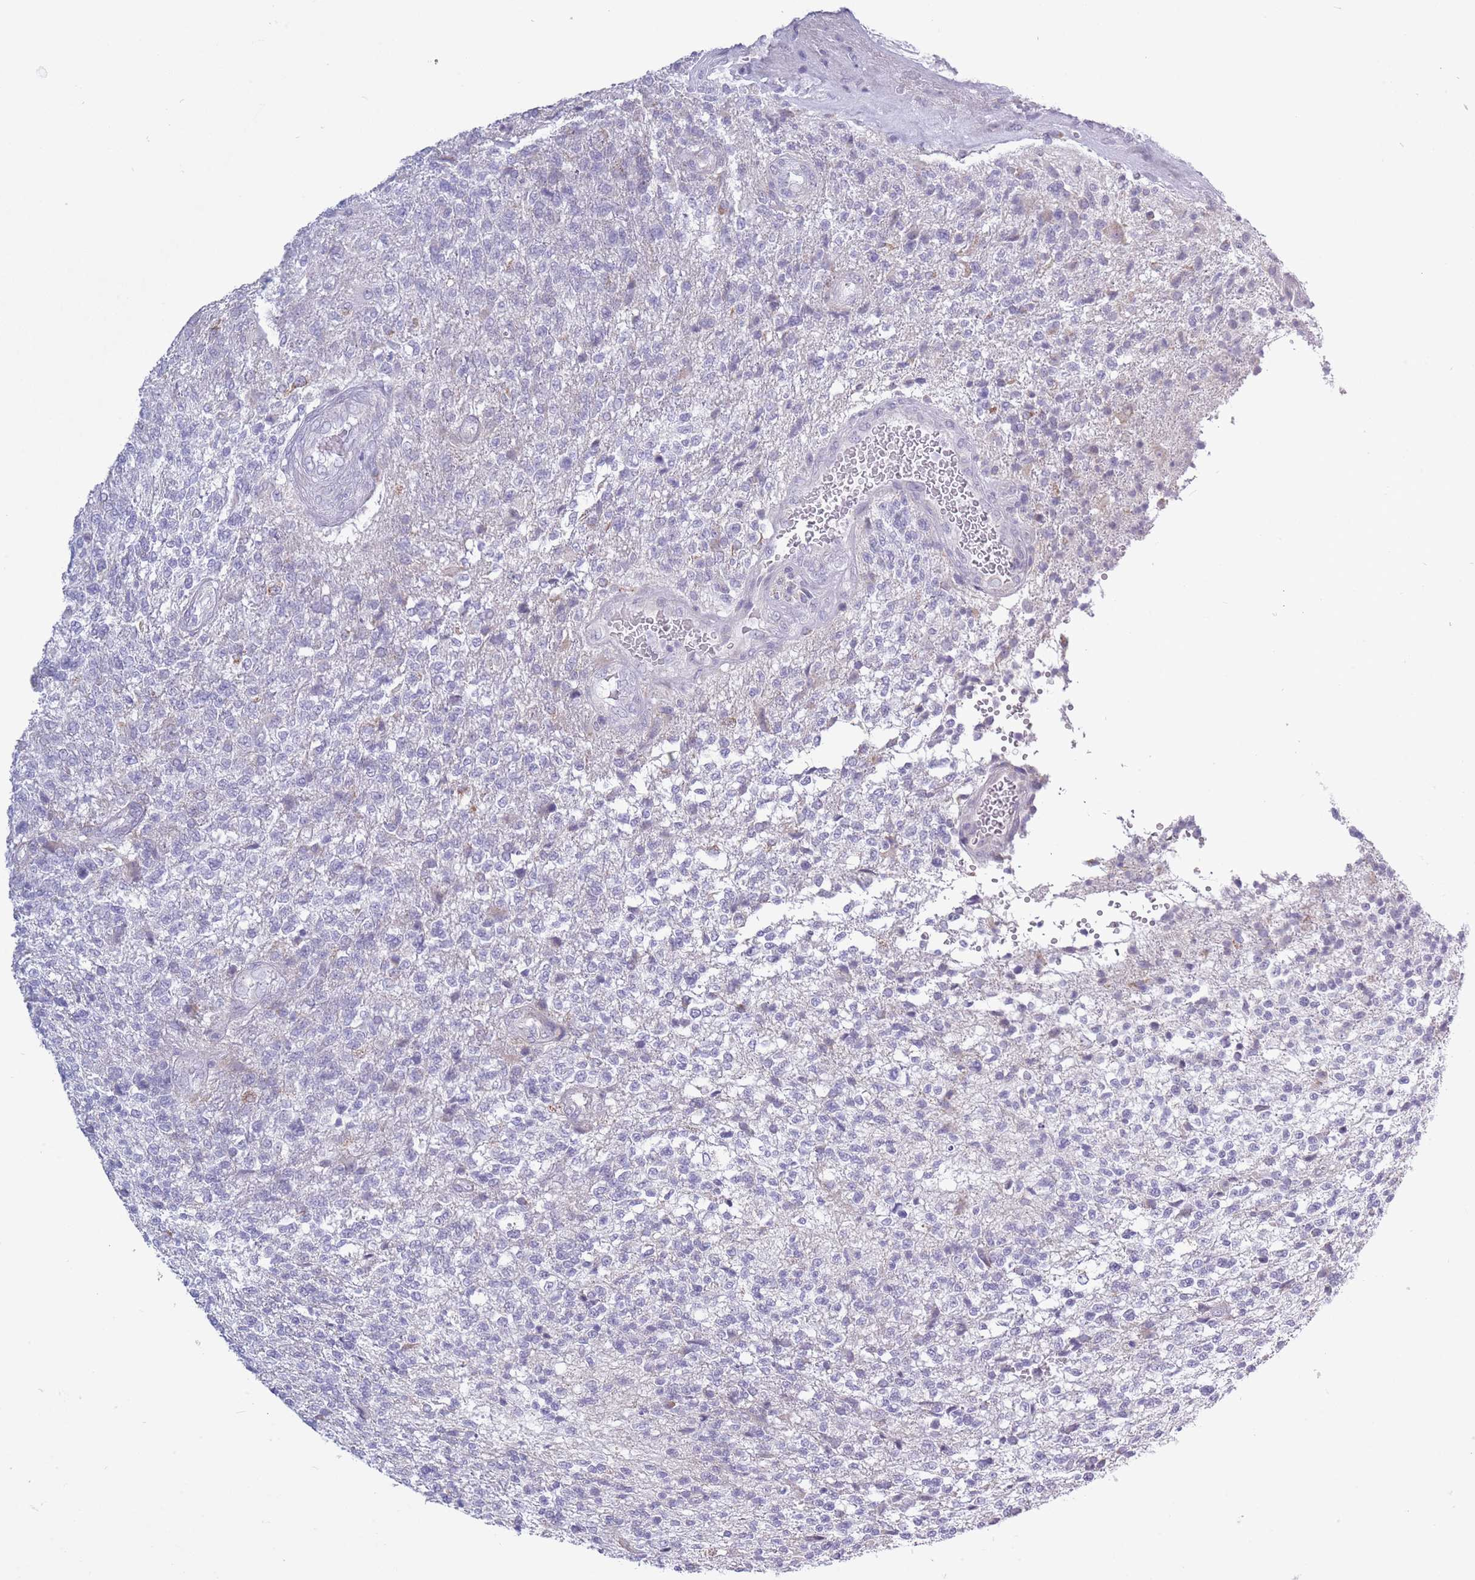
{"staining": {"intensity": "negative", "quantity": "none", "location": "none"}, "tissue": "glioma", "cell_type": "Tumor cells", "image_type": "cancer", "snomed": [{"axis": "morphology", "description": "Glioma, malignant, High grade"}, {"axis": "topography", "description": "Brain"}], "caption": "Immunohistochemistry of human glioma reveals no expression in tumor cells.", "gene": "ZBTB24", "patient": {"sex": "male", "age": 56}}